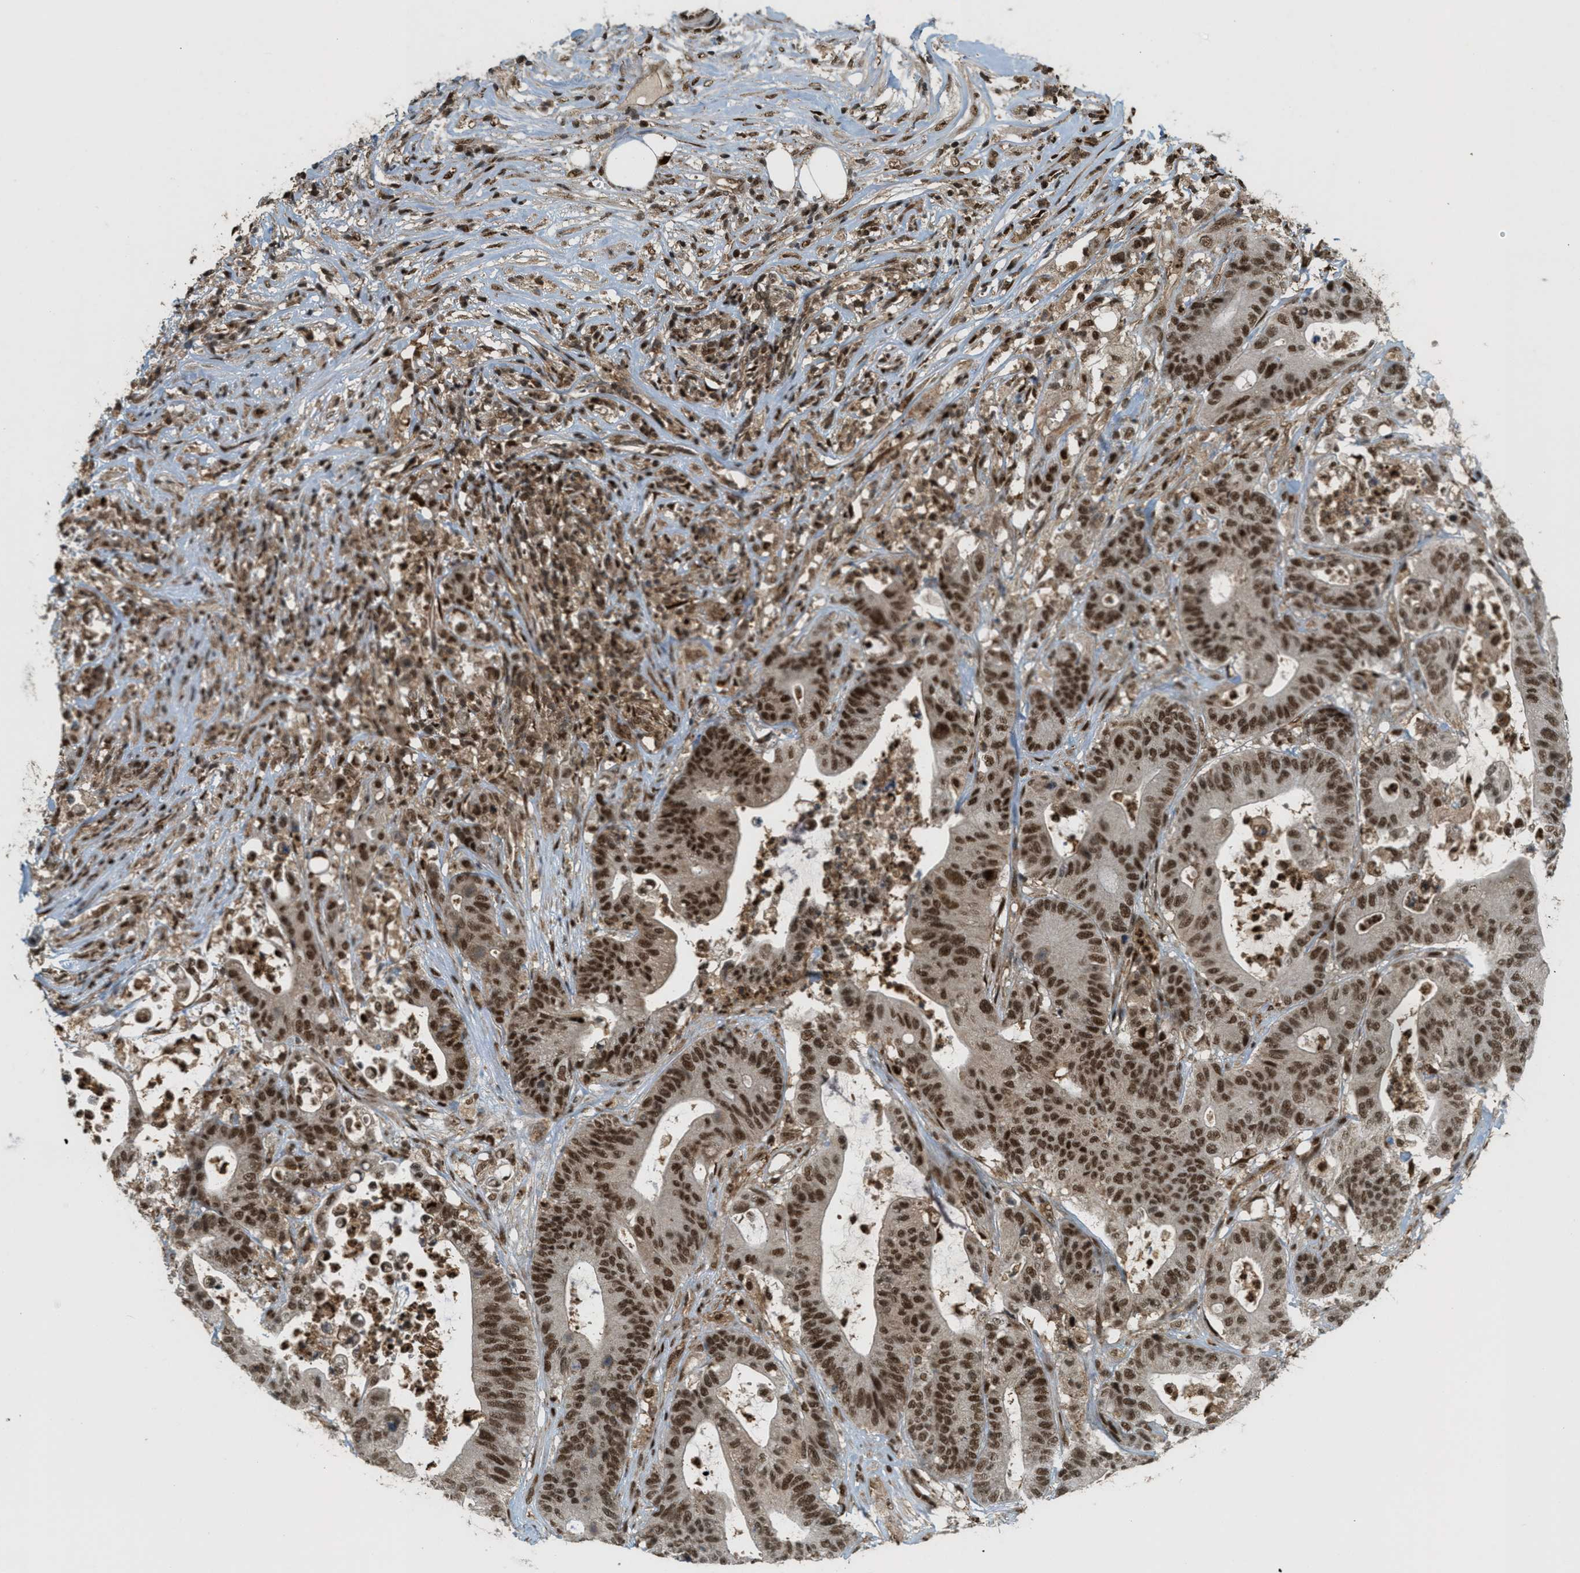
{"staining": {"intensity": "strong", "quantity": ">75%", "location": "cytoplasmic/membranous,nuclear"}, "tissue": "colorectal cancer", "cell_type": "Tumor cells", "image_type": "cancer", "snomed": [{"axis": "morphology", "description": "Adenocarcinoma, NOS"}, {"axis": "topography", "description": "Colon"}], "caption": "There is high levels of strong cytoplasmic/membranous and nuclear expression in tumor cells of colorectal adenocarcinoma, as demonstrated by immunohistochemical staining (brown color).", "gene": "TLK1", "patient": {"sex": "female", "age": 84}}